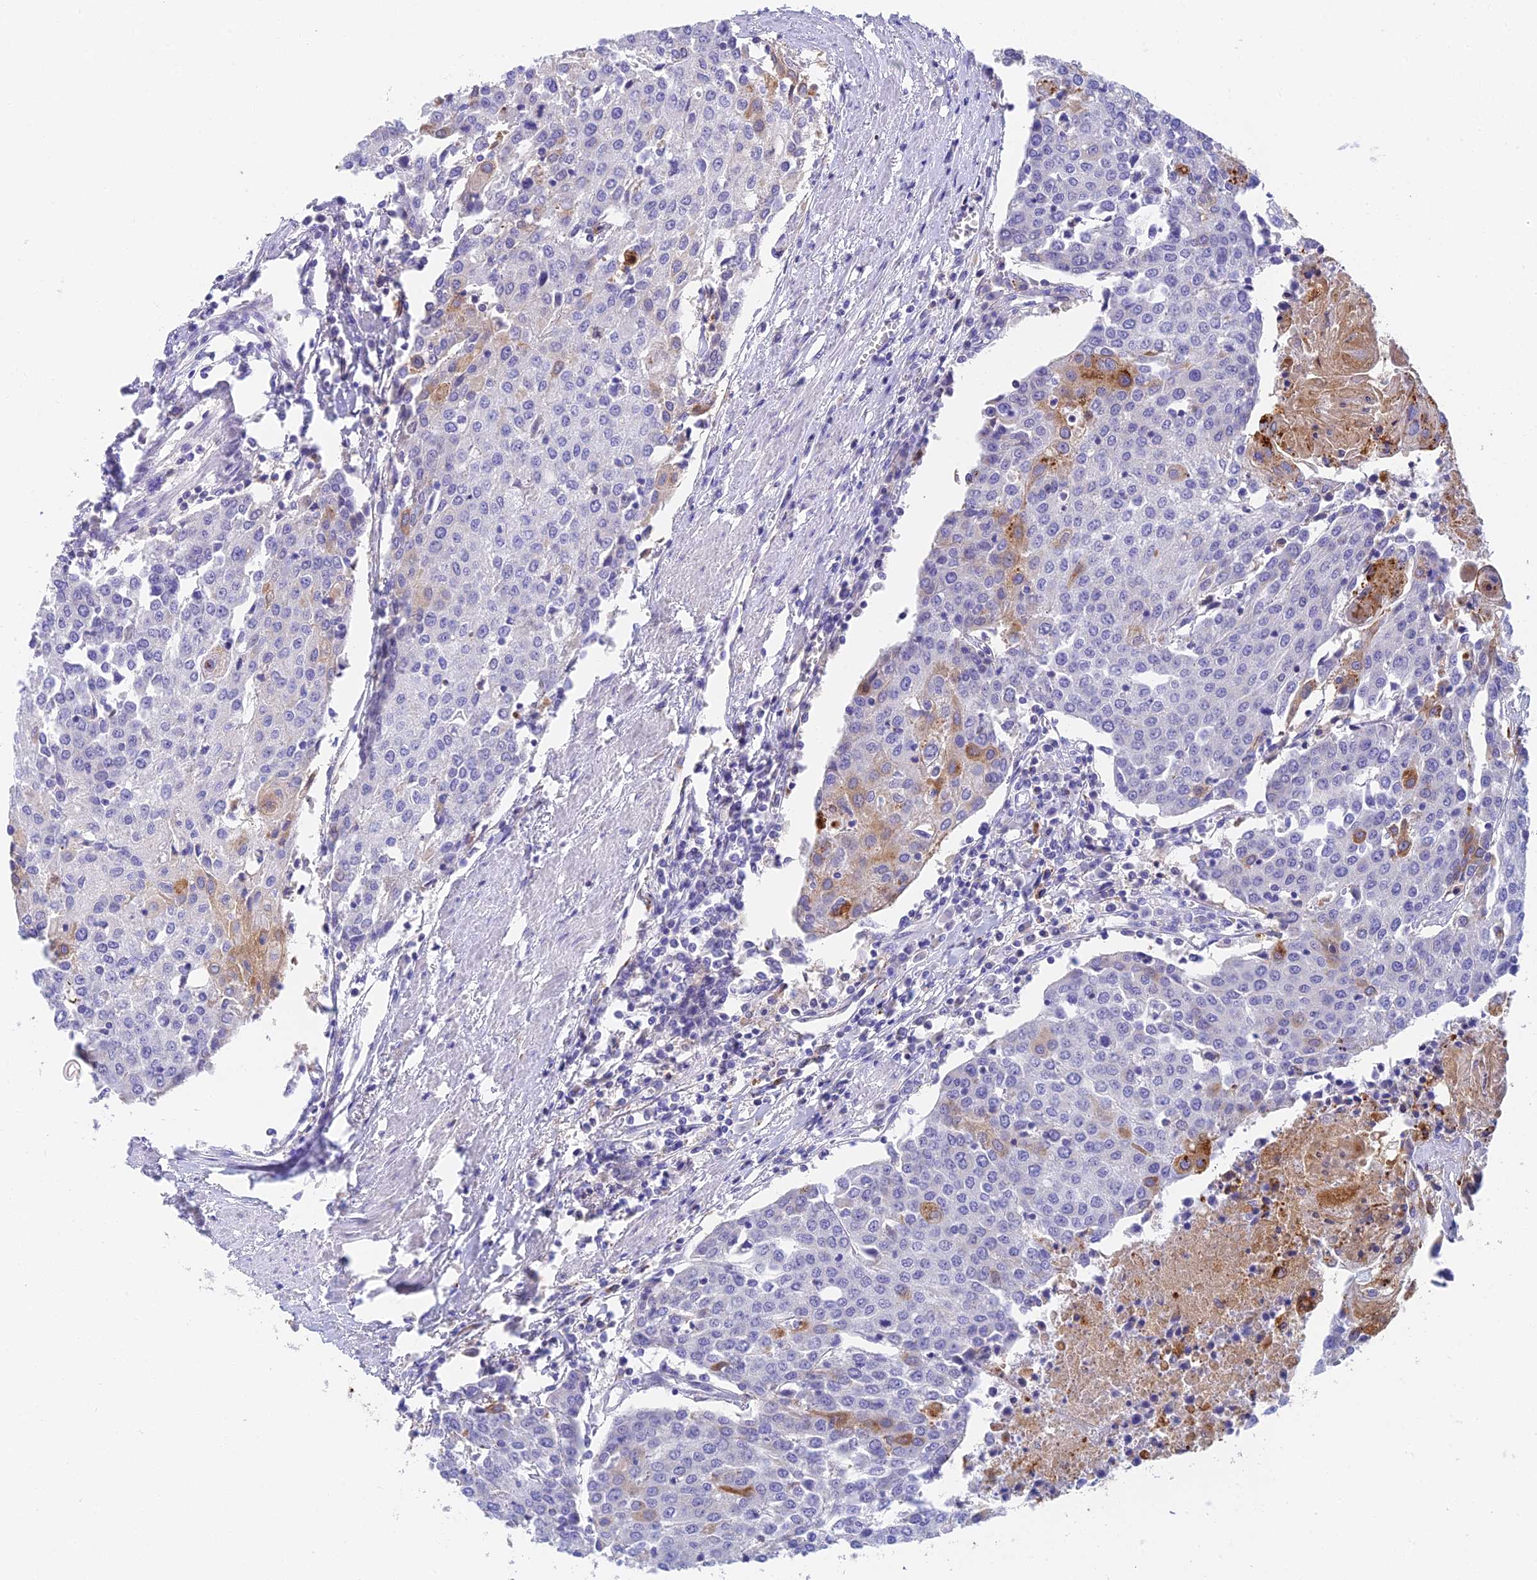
{"staining": {"intensity": "moderate", "quantity": "<25%", "location": "cytoplasmic/membranous"}, "tissue": "urothelial cancer", "cell_type": "Tumor cells", "image_type": "cancer", "snomed": [{"axis": "morphology", "description": "Urothelial carcinoma, High grade"}, {"axis": "topography", "description": "Urinary bladder"}], "caption": "Immunohistochemical staining of human high-grade urothelial carcinoma reveals low levels of moderate cytoplasmic/membranous protein expression in about <25% of tumor cells.", "gene": "ADAMTS13", "patient": {"sex": "female", "age": 85}}